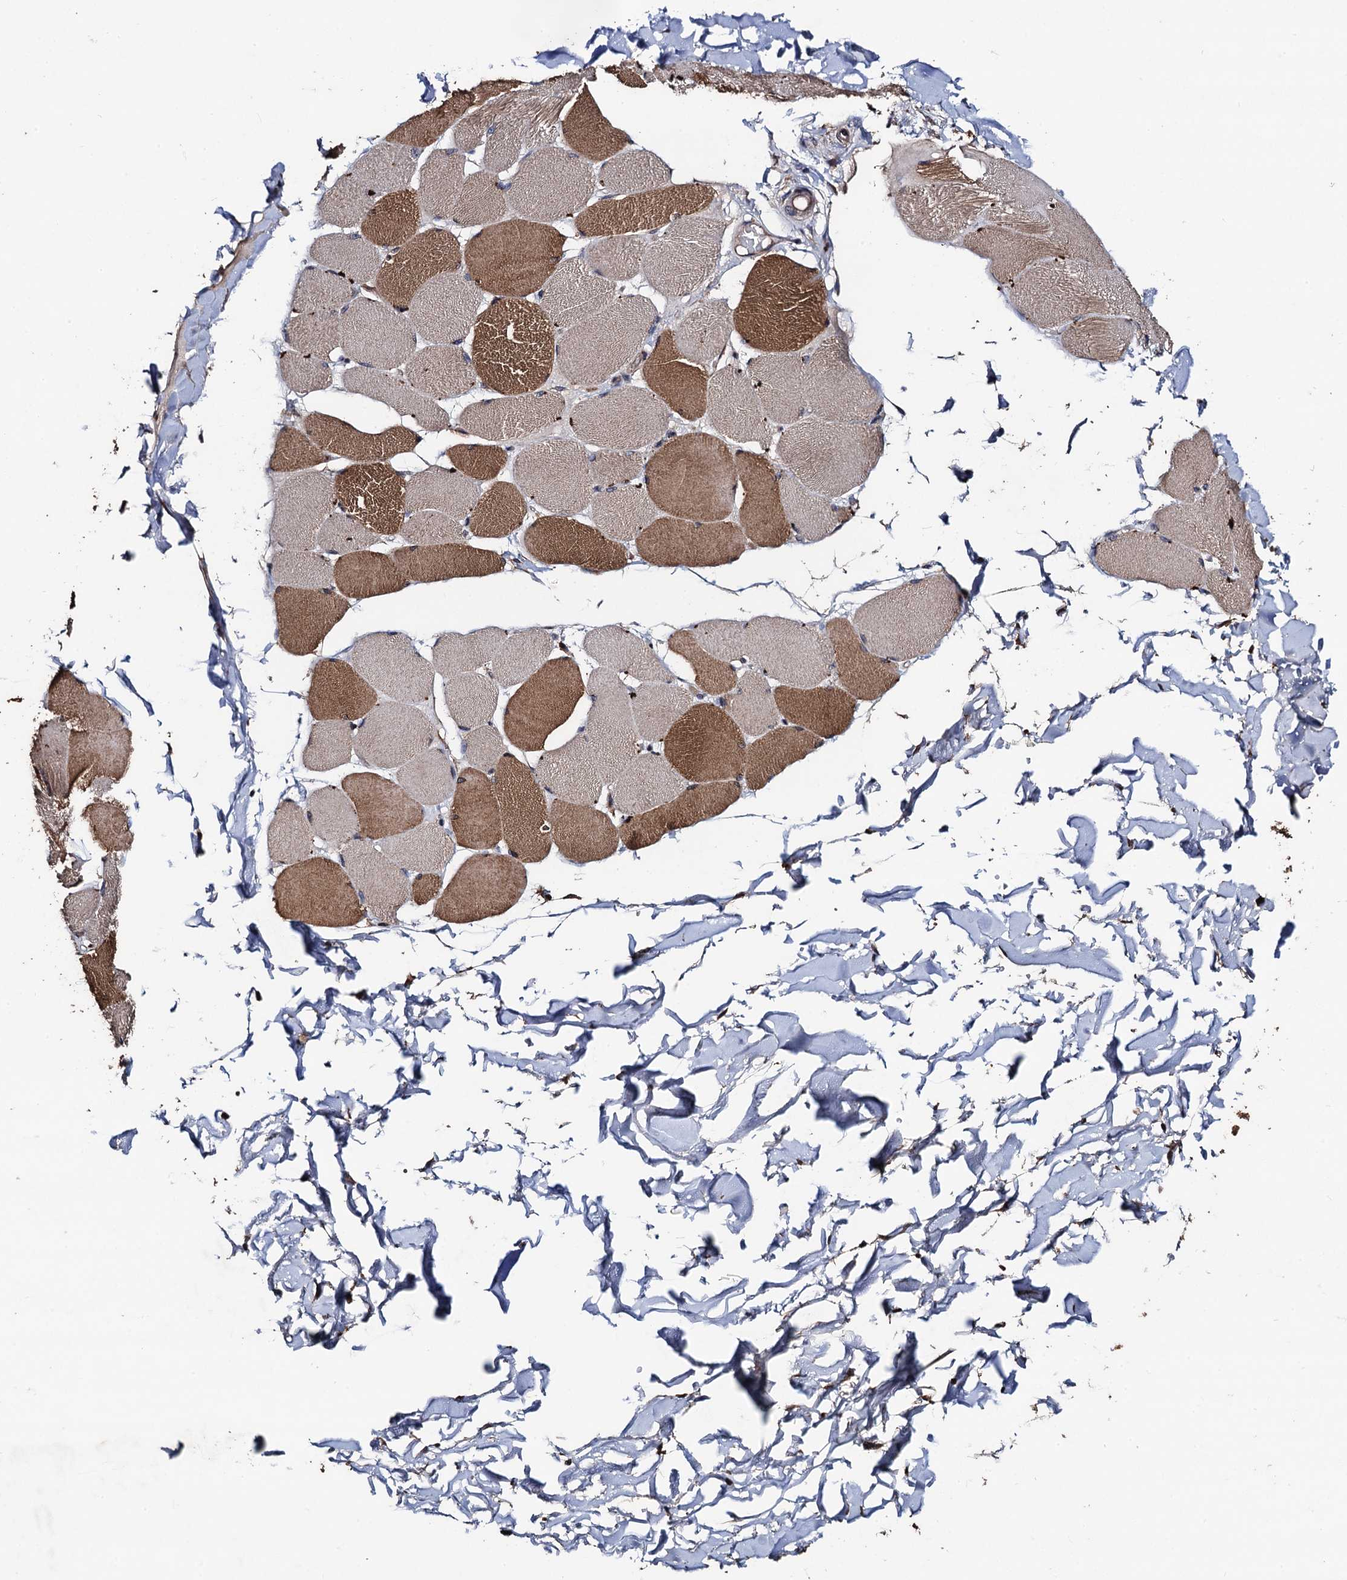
{"staining": {"intensity": "strong", "quantity": "25%-75%", "location": "cytoplasmic/membranous"}, "tissue": "skeletal muscle", "cell_type": "Myocytes", "image_type": "normal", "snomed": [{"axis": "morphology", "description": "Normal tissue, NOS"}, {"axis": "topography", "description": "Skin"}, {"axis": "topography", "description": "Skeletal muscle"}], "caption": "Immunohistochemistry (IHC) histopathology image of normal skeletal muscle stained for a protein (brown), which displays high levels of strong cytoplasmic/membranous expression in approximately 25%-75% of myocytes.", "gene": "PPTC7", "patient": {"sex": "male", "age": 83}}